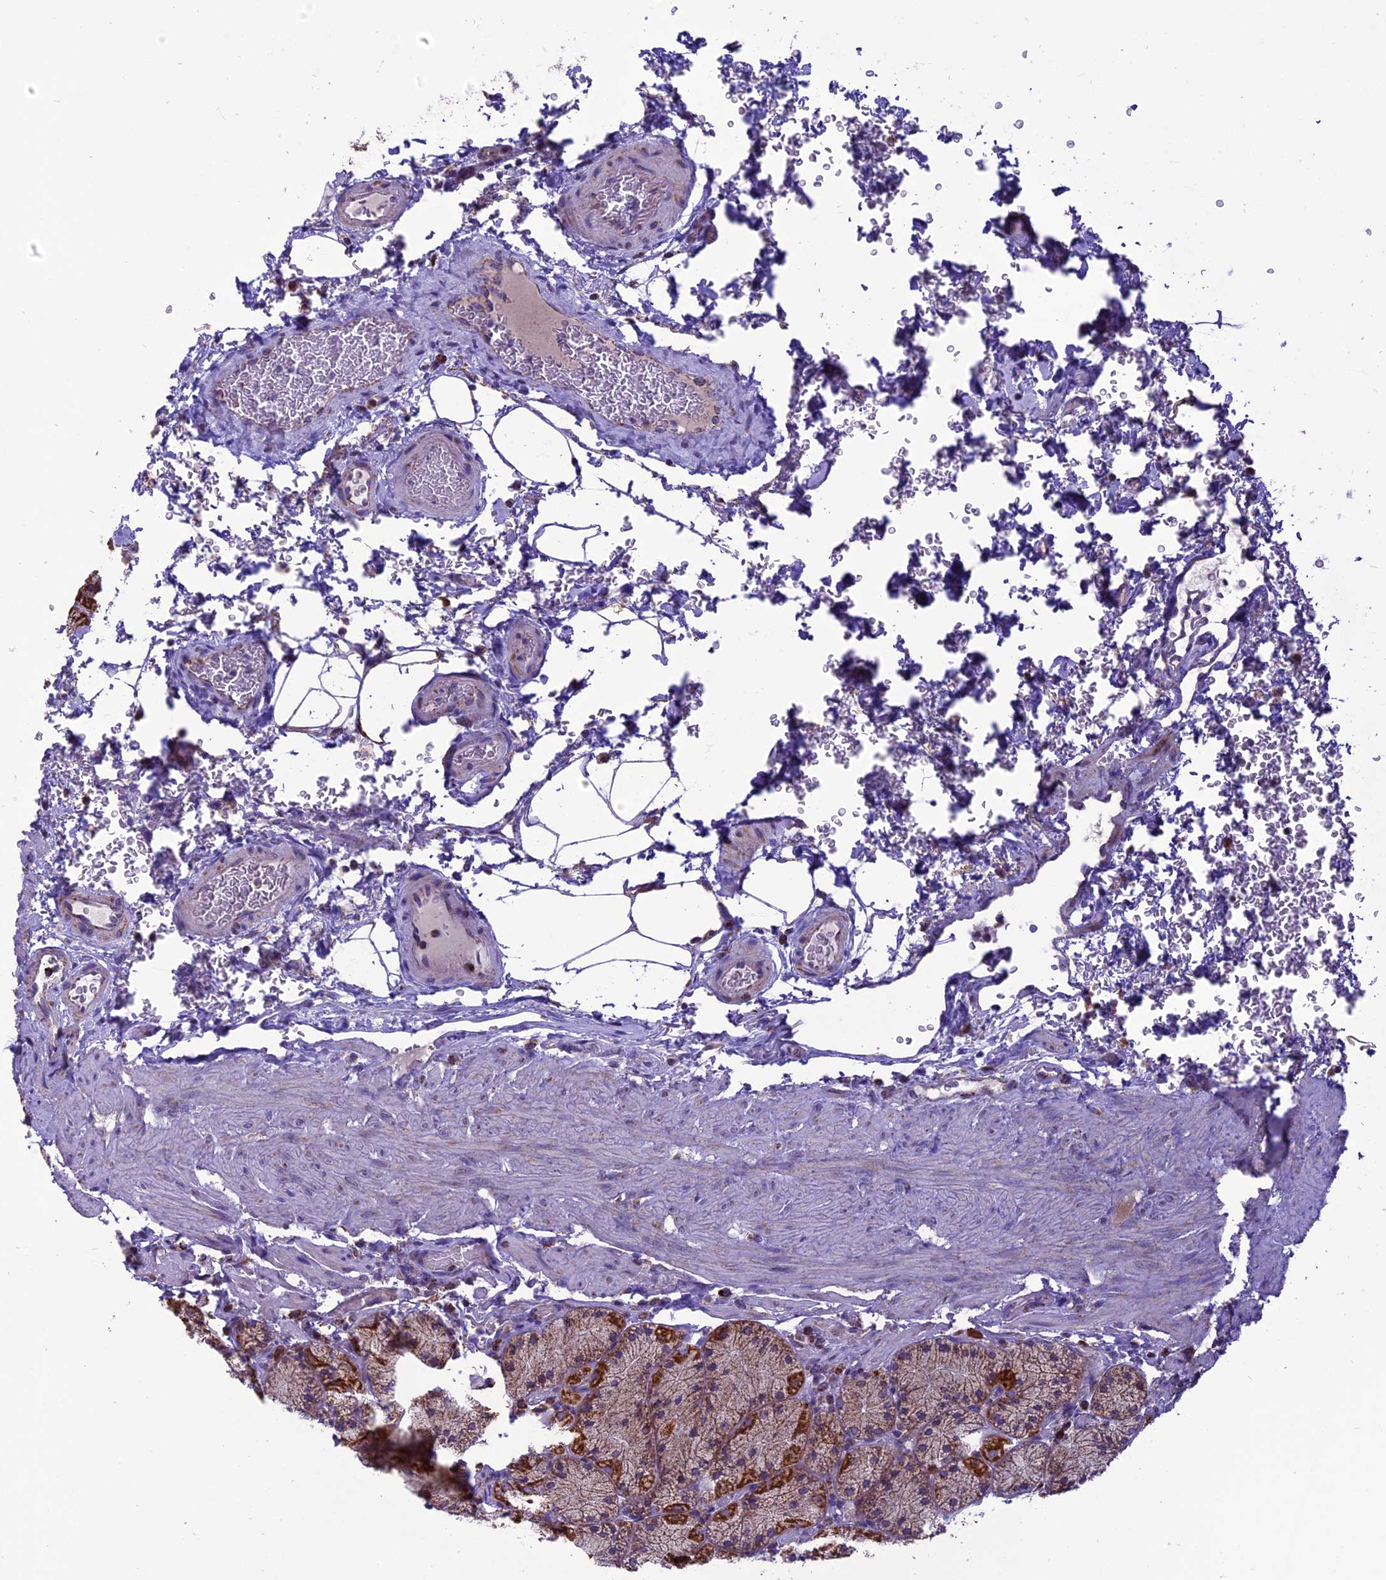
{"staining": {"intensity": "strong", "quantity": ">75%", "location": "cytoplasmic/membranous"}, "tissue": "stomach", "cell_type": "Glandular cells", "image_type": "normal", "snomed": [{"axis": "morphology", "description": "Normal tissue, NOS"}, {"axis": "topography", "description": "Stomach, upper"}, {"axis": "topography", "description": "Stomach, lower"}], "caption": "Protein positivity by IHC exhibits strong cytoplasmic/membranous staining in approximately >75% of glandular cells in normal stomach.", "gene": "MRPS34", "patient": {"sex": "male", "age": 80}}